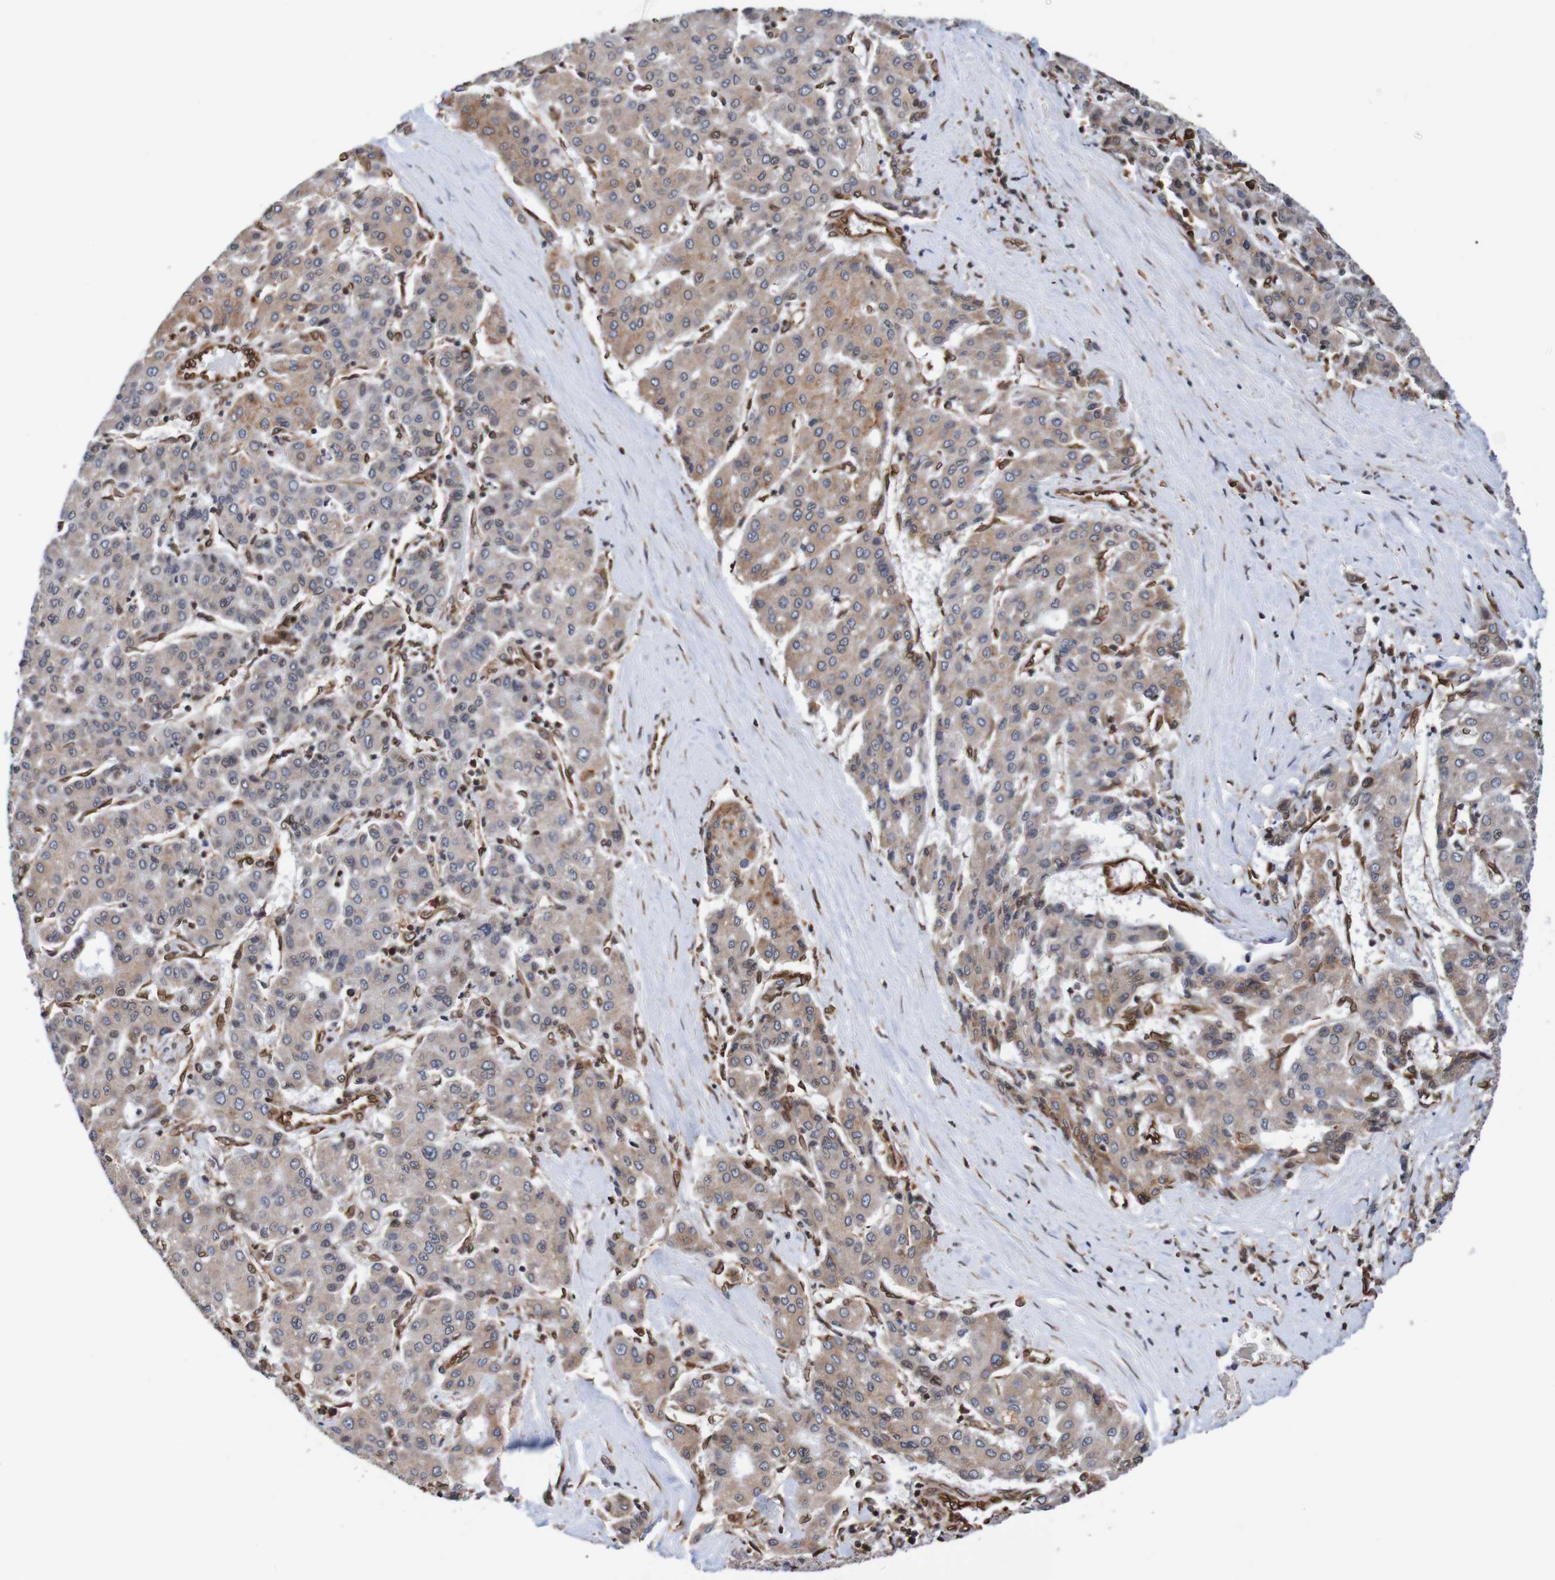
{"staining": {"intensity": "moderate", "quantity": "25%-75%", "location": "cytoplasmic/membranous"}, "tissue": "liver cancer", "cell_type": "Tumor cells", "image_type": "cancer", "snomed": [{"axis": "morphology", "description": "Carcinoma, Hepatocellular, NOS"}, {"axis": "topography", "description": "Liver"}], "caption": "About 25%-75% of tumor cells in liver cancer (hepatocellular carcinoma) demonstrate moderate cytoplasmic/membranous protein staining as visualized by brown immunohistochemical staining.", "gene": "TMEM109", "patient": {"sex": "male", "age": 65}}